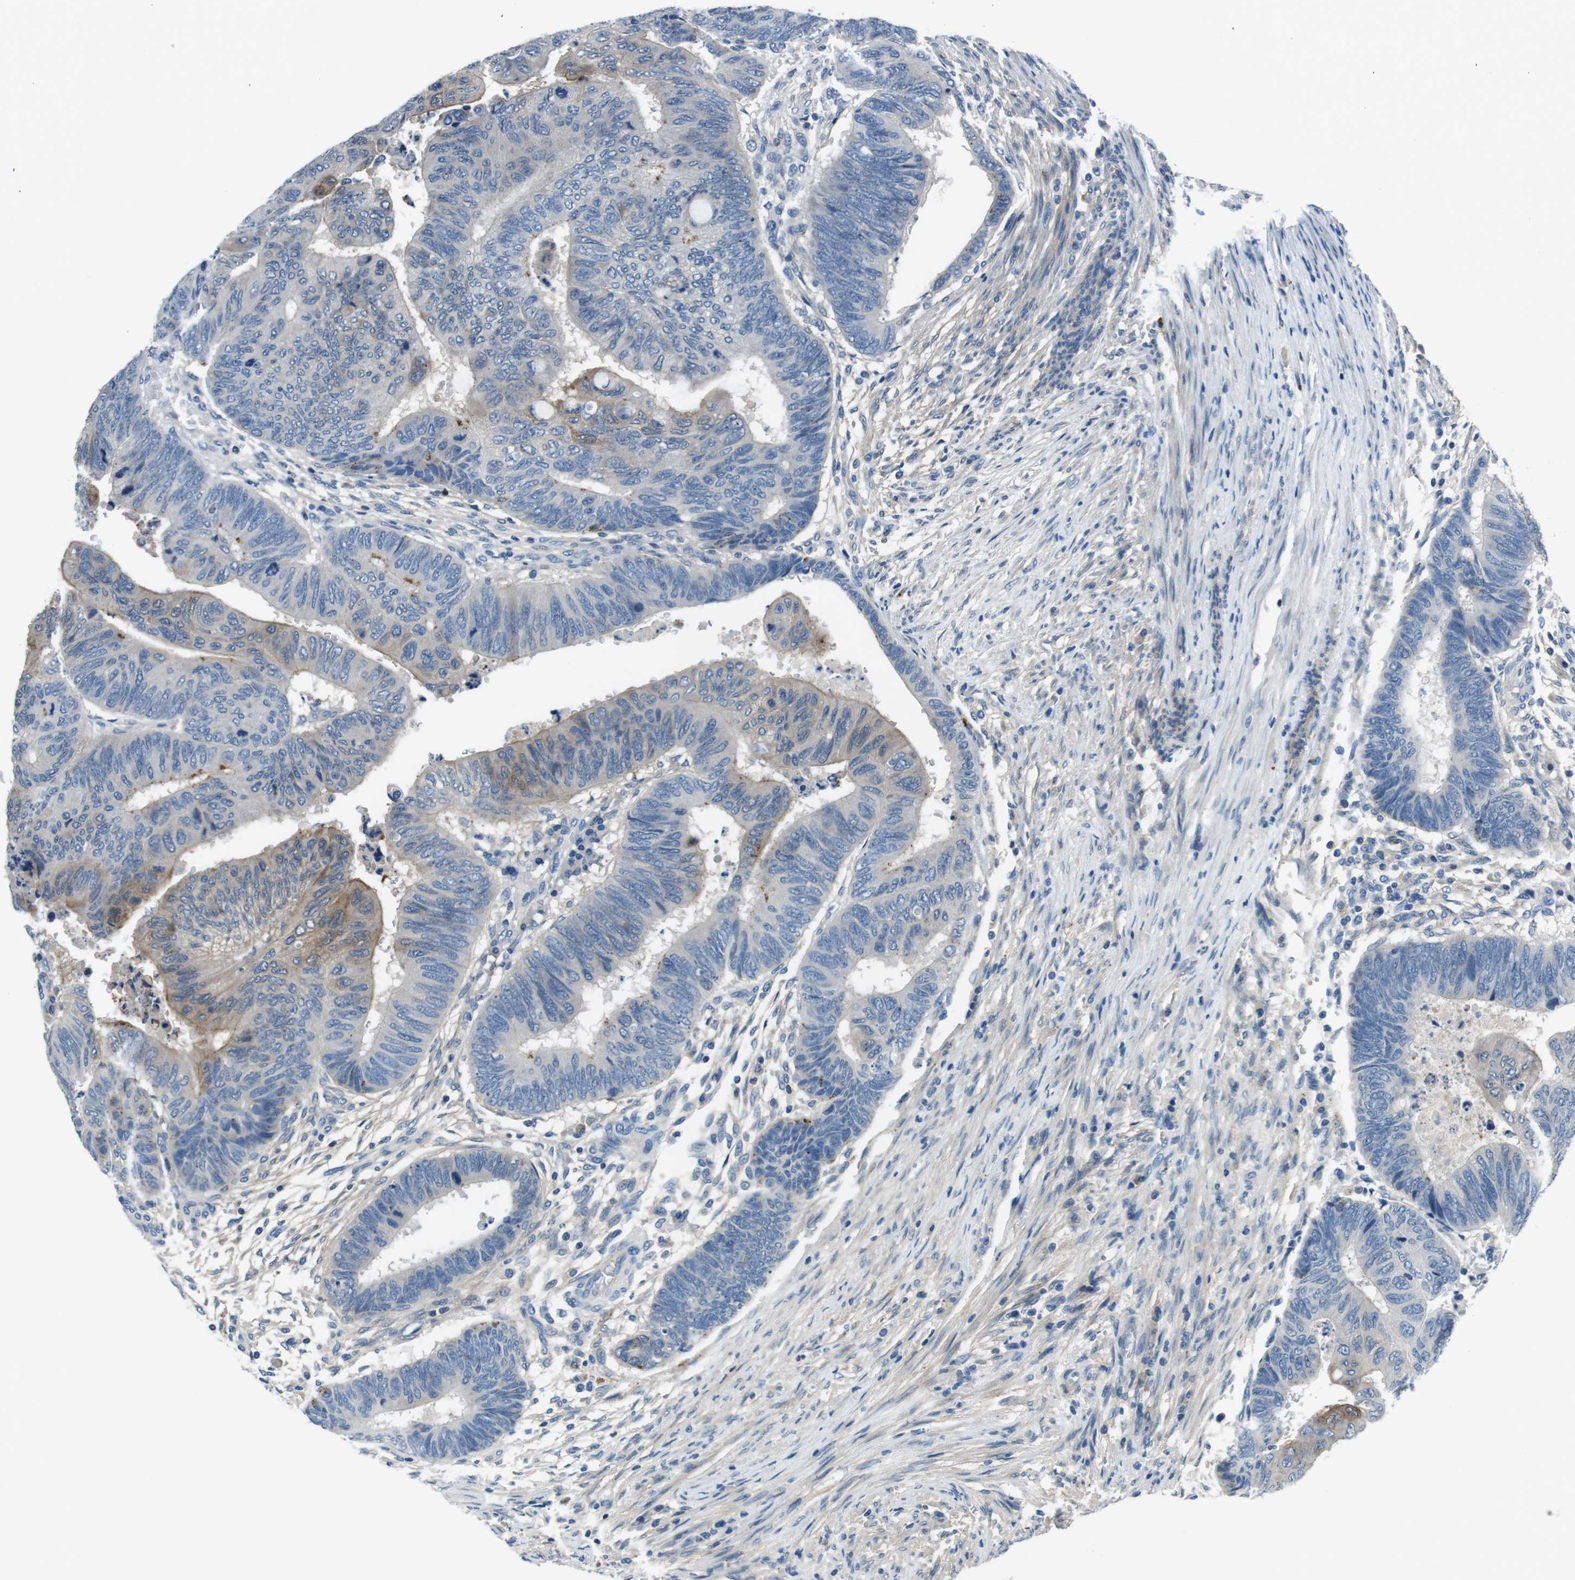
{"staining": {"intensity": "moderate", "quantity": "<25%", "location": "cytoplasmic/membranous"}, "tissue": "colorectal cancer", "cell_type": "Tumor cells", "image_type": "cancer", "snomed": [{"axis": "morphology", "description": "Normal tissue, NOS"}, {"axis": "morphology", "description": "Adenocarcinoma, NOS"}, {"axis": "topography", "description": "Rectum"}, {"axis": "topography", "description": "Peripheral nerve tissue"}], "caption": "This photomicrograph demonstrates adenocarcinoma (colorectal) stained with immunohistochemistry to label a protein in brown. The cytoplasmic/membranous of tumor cells show moderate positivity for the protein. Nuclei are counter-stained blue.", "gene": "TULP3", "patient": {"sex": "male", "age": 92}}